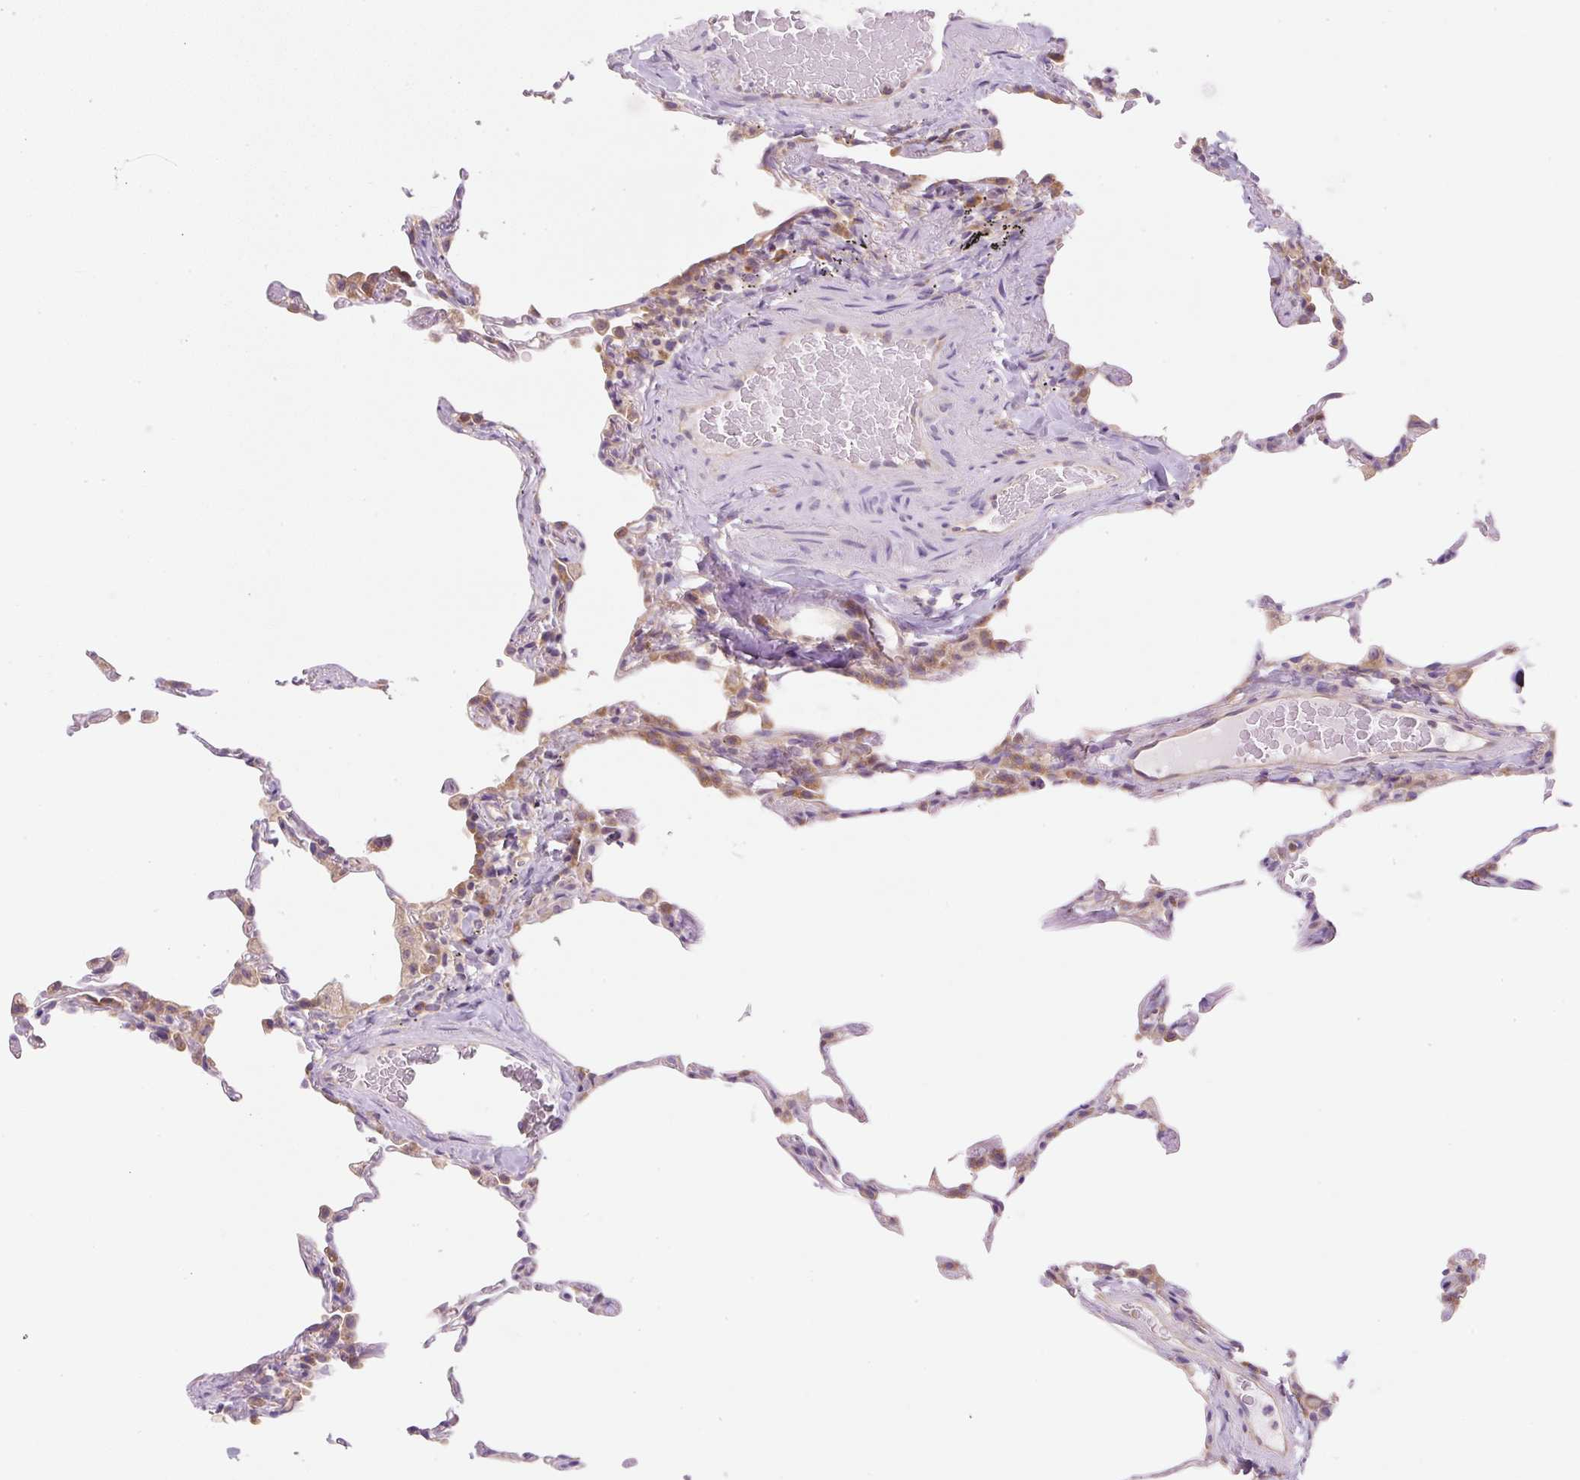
{"staining": {"intensity": "moderate", "quantity": "<25%", "location": "cytoplasmic/membranous"}, "tissue": "lung", "cell_type": "Alveolar cells", "image_type": "normal", "snomed": [{"axis": "morphology", "description": "Normal tissue, NOS"}, {"axis": "topography", "description": "Lung"}], "caption": "Human lung stained with a brown dye displays moderate cytoplasmic/membranous positive staining in about <25% of alveolar cells.", "gene": "RPL18A", "patient": {"sex": "female", "age": 57}}